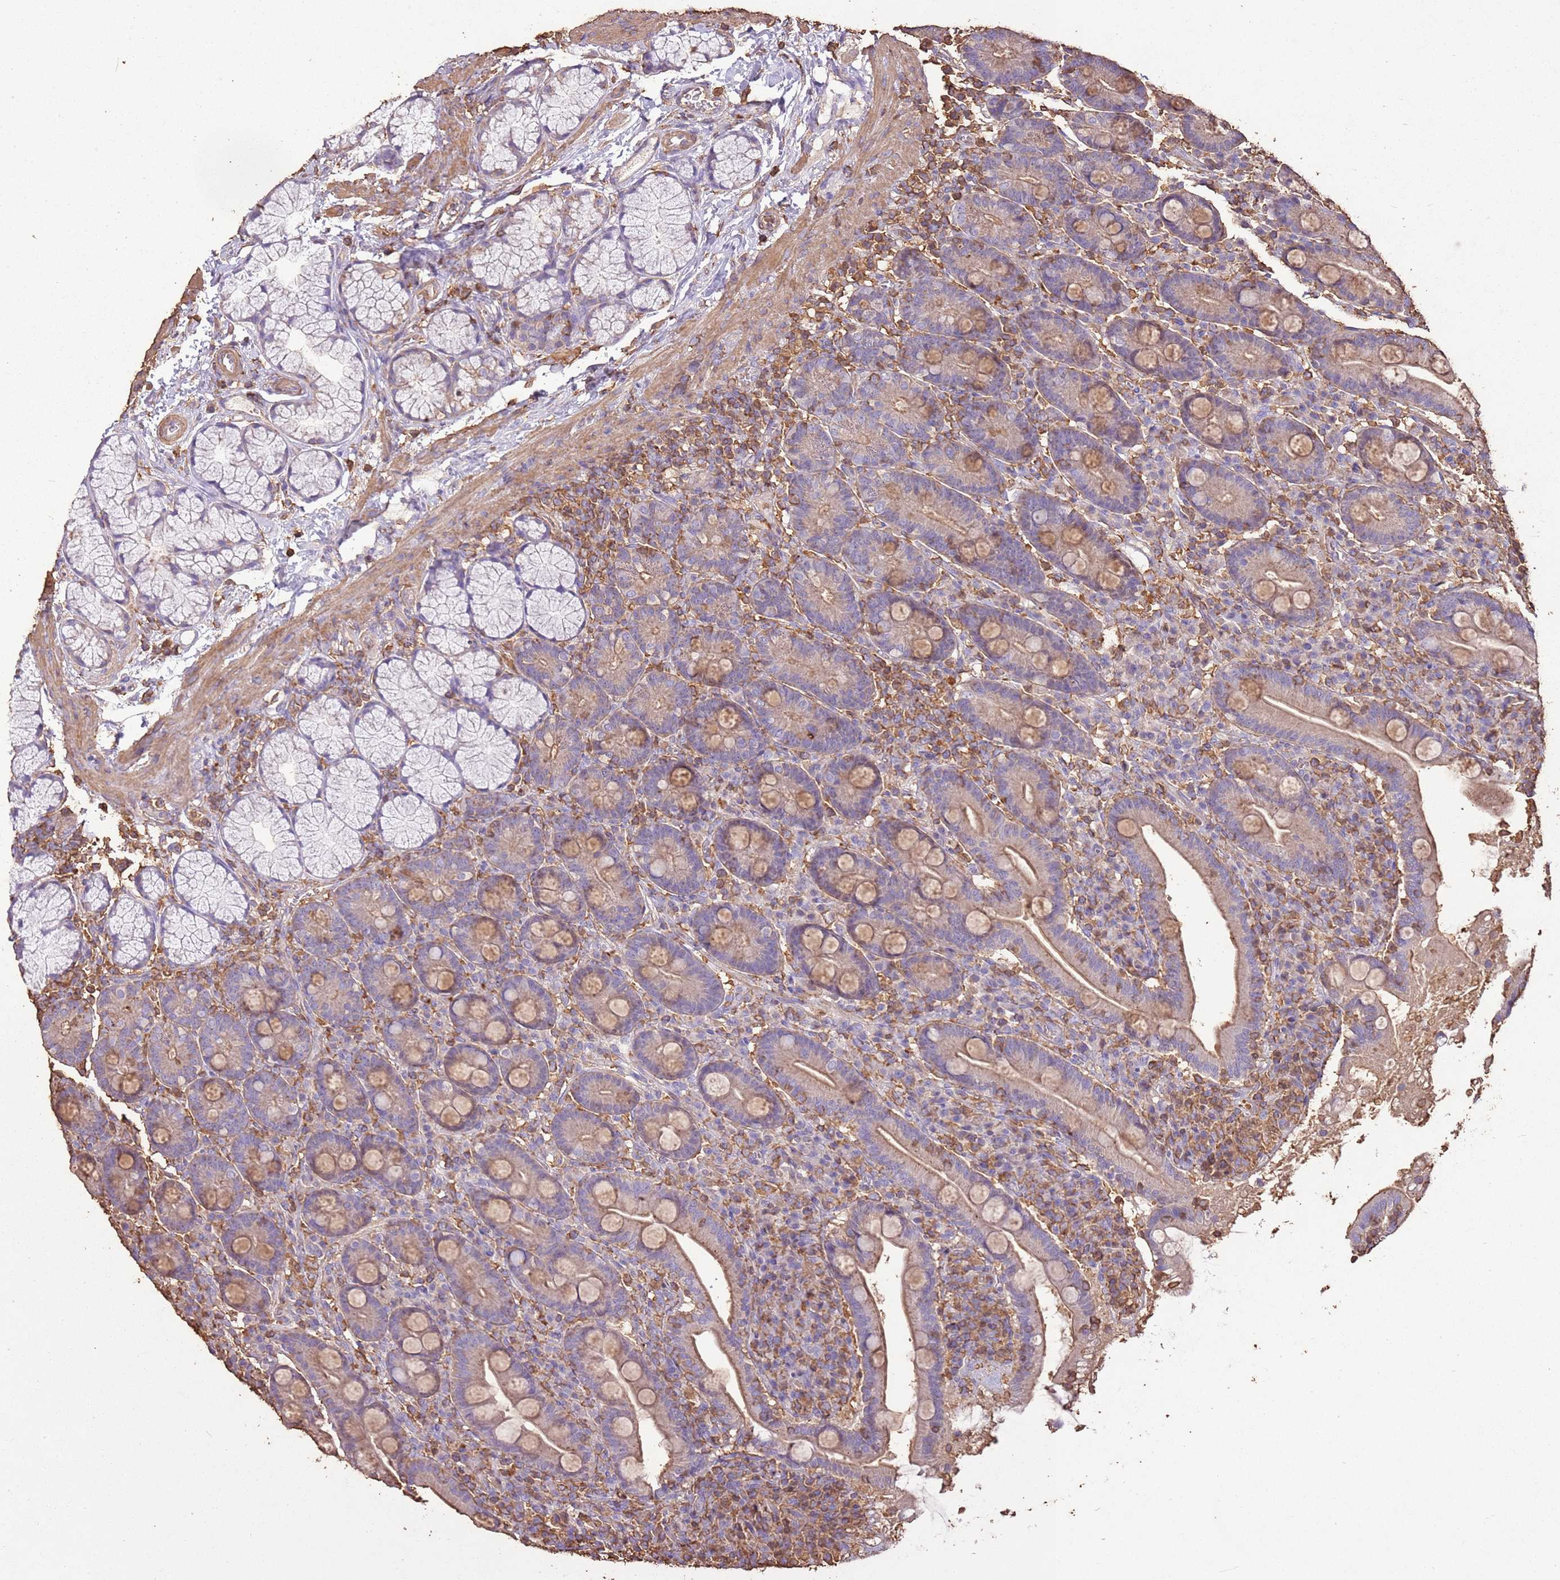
{"staining": {"intensity": "moderate", "quantity": "<25%", "location": "cytoplasmic/membranous"}, "tissue": "duodenum", "cell_type": "Glandular cells", "image_type": "normal", "snomed": [{"axis": "morphology", "description": "Normal tissue, NOS"}, {"axis": "topography", "description": "Duodenum"}], "caption": "Protein expression analysis of normal duodenum demonstrates moderate cytoplasmic/membranous positivity in approximately <25% of glandular cells.", "gene": "ARL10", "patient": {"sex": "male", "age": 35}}